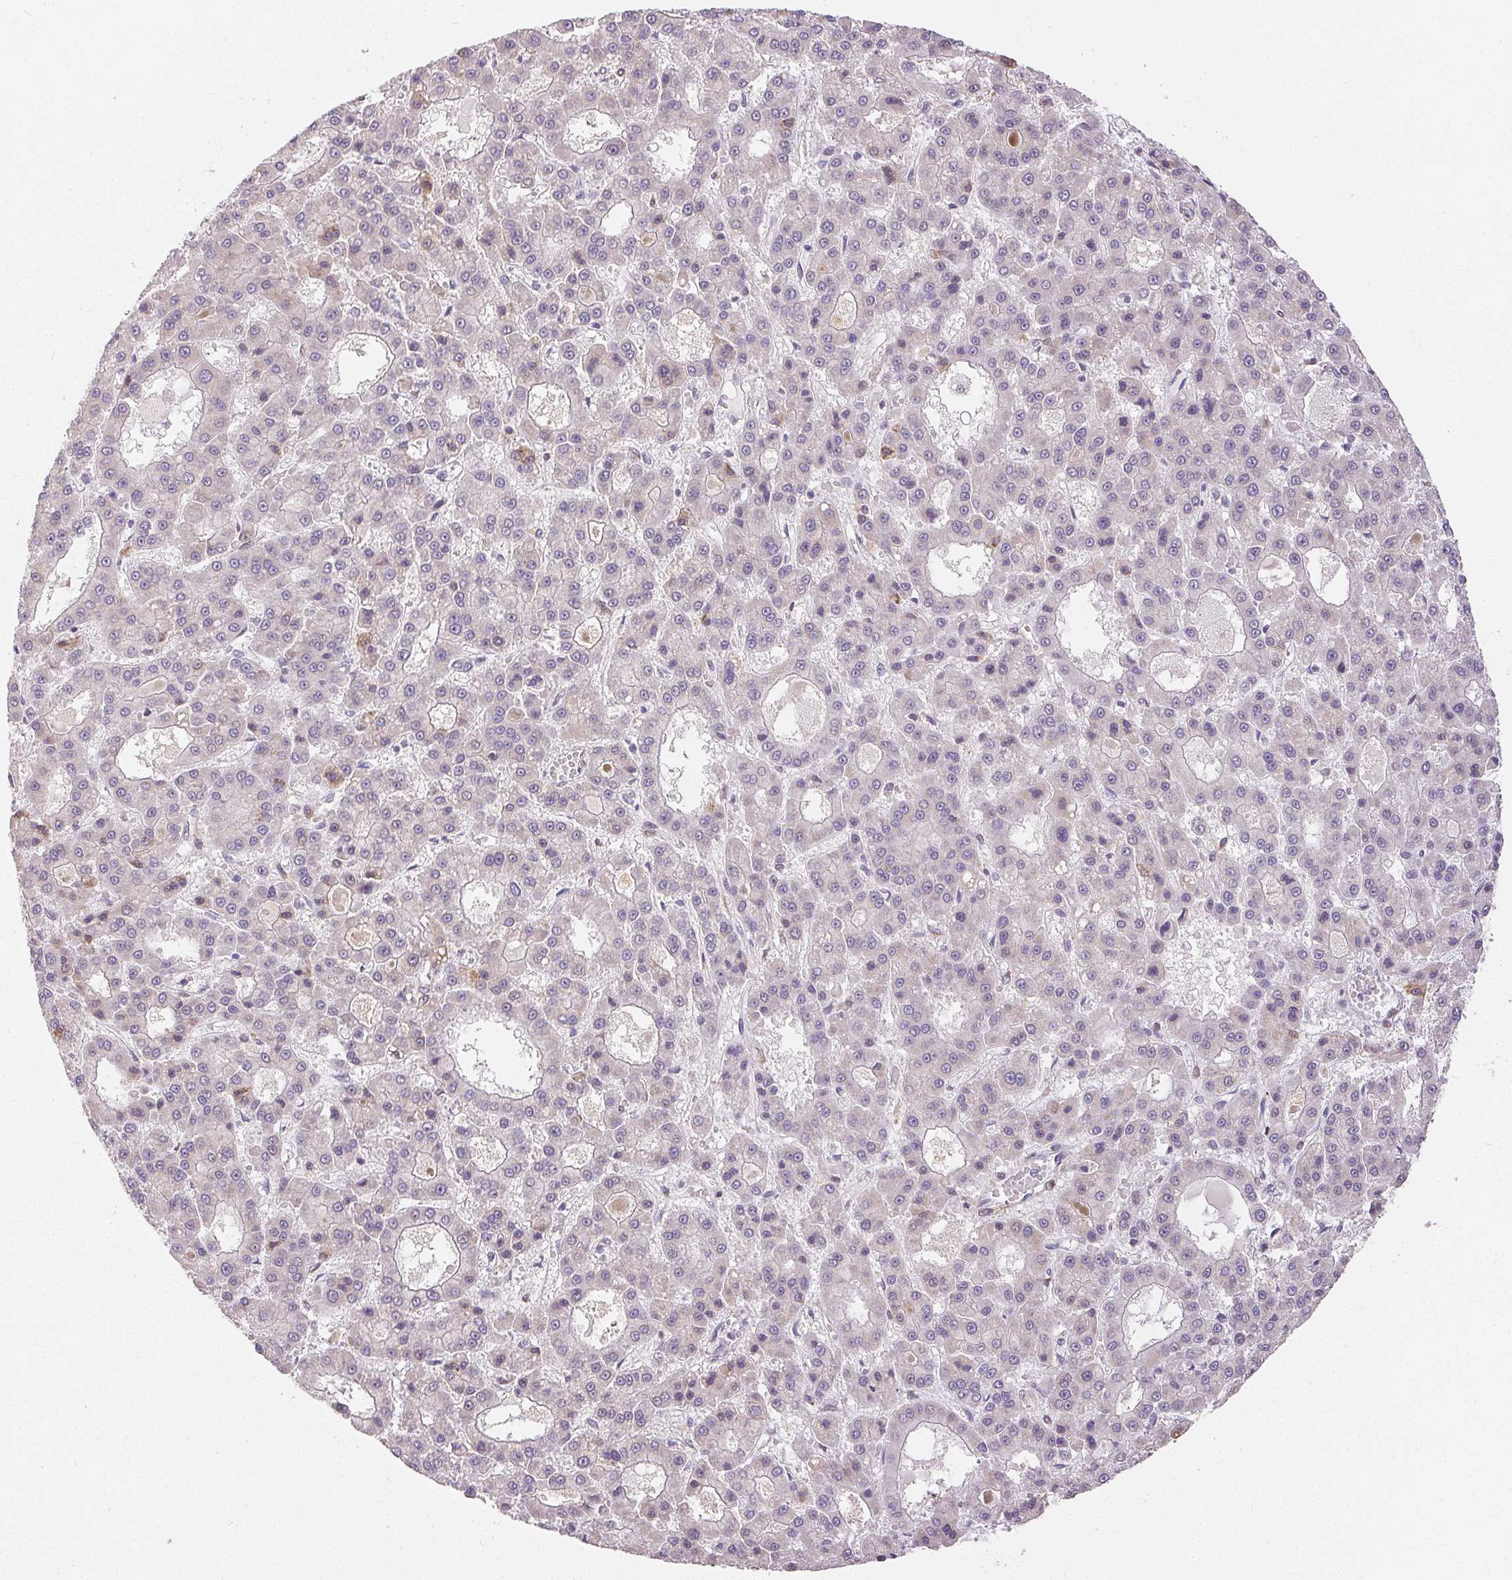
{"staining": {"intensity": "negative", "quantity": "none", "location": "none"}, "tissue": "liver cancer", "cell_type": "Tumor cells", "image_type": "cancer", "snomed": [{"axis": "morphology", "description": "Carcinoma, Hepatocellular, NOS"}, {"axis": "topography", "description": "Liver"}], "caption": "DAB (3,3'-diaminobenzidine) immunohistochemical staining of human liver cancer (hepatocellular carcinoma) shows no significant expression in tumor cells.", "gene": "RPGRIP1", "patient": {"sex": "male", "age": 70}}